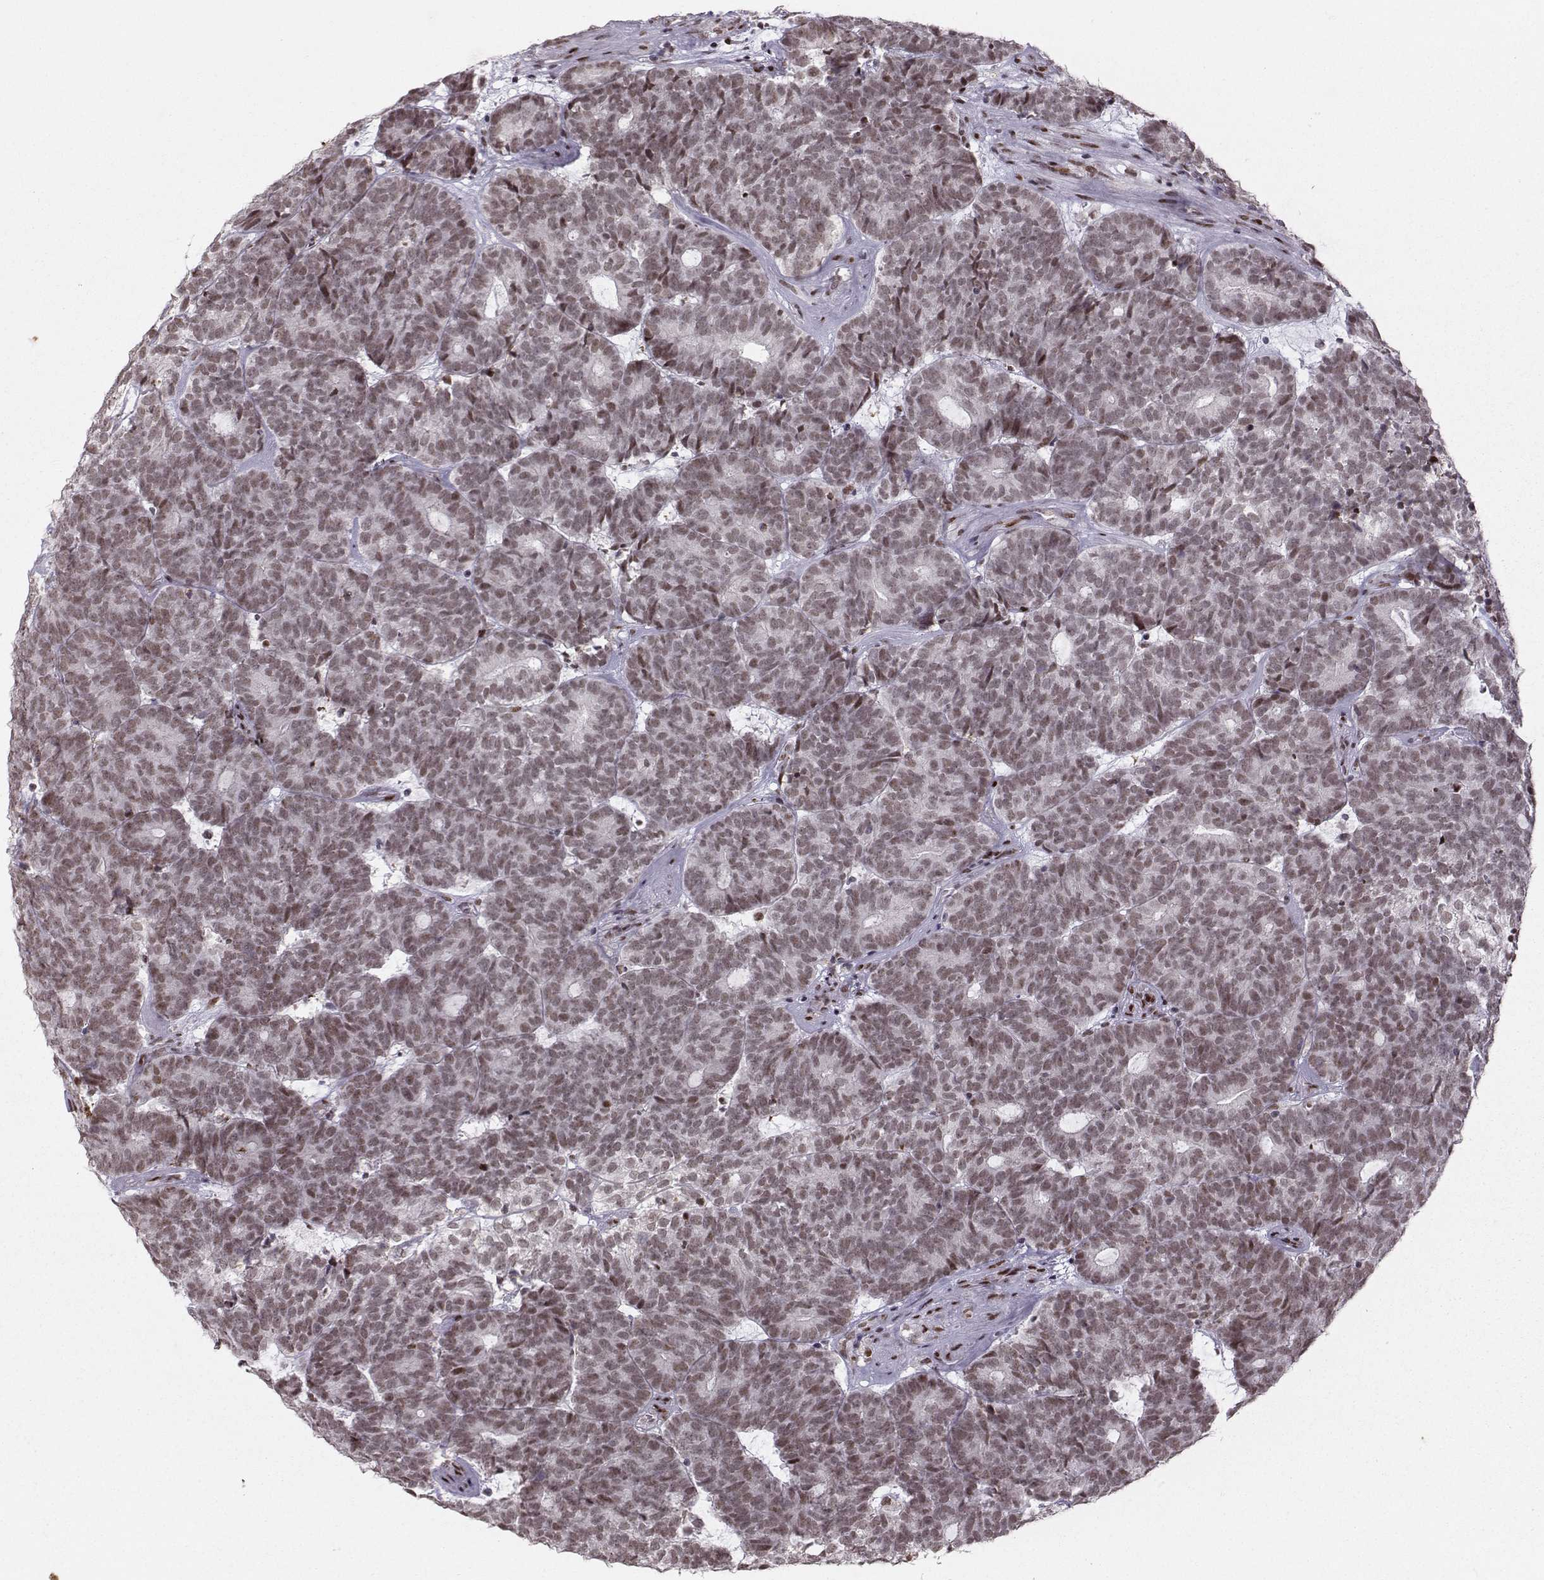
{"staining": {"intensity": "weak", "quantity": ">75%", "location": "nuclear"}, "tissue": "head and neck cancer", "cell_type": "Tumor cells", "image_type": "cancer", "snomed": [{"axis": "morphology", "description": "Adenocarcinoma, NOS"}, {"axis": "topography", "description": "Head-Neck"}], "caption": "This image reveals head and neck cancer stained with immunohistochemistry (IHC) to label a protein in brown. The nuclear of tumor cells show weak positivity for the protein. Nuclei are counter-stained blue.", "gene": "SNAPC2", "patient": {"sex": "female", "age": 81}}